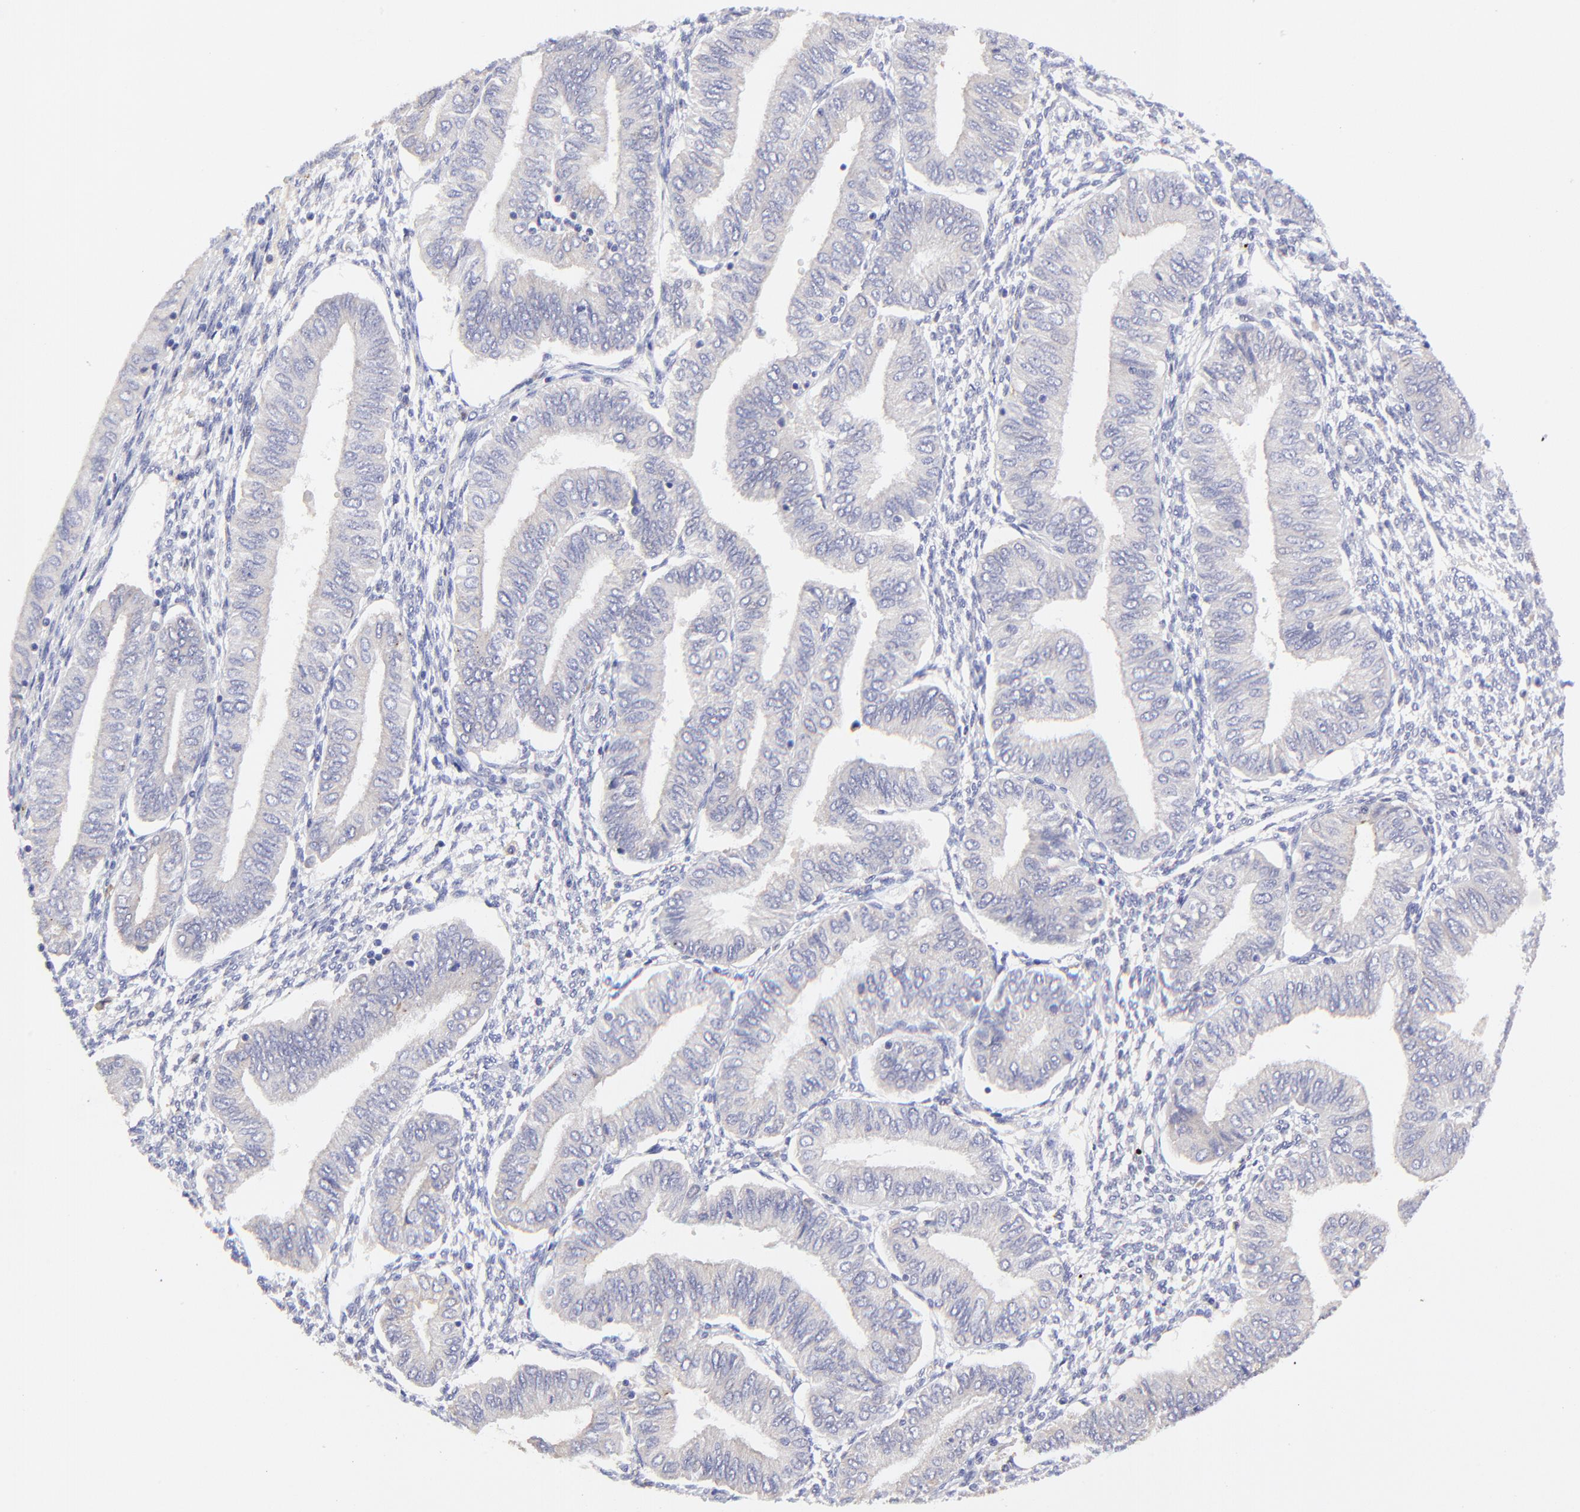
{"staining": {"intensity": "negative", "quantity": "none", "location": "none"}, "tissue": "endometrial cancer", "cell_type": "Tumor cells", "image_type": "cancer", "snomed": [{"axis": "morphology", "description": "Adenocarcinoma, NOS"}, {"axis": "topography", "description": "Endometrium"}], "caption": "Histopathology image shows no protein staining in tumor cells of endometrial cancer (adenocarcinoma) tissue.", "gene": "LHFPL1", "patient": {"sex": "female", "age": 51}}